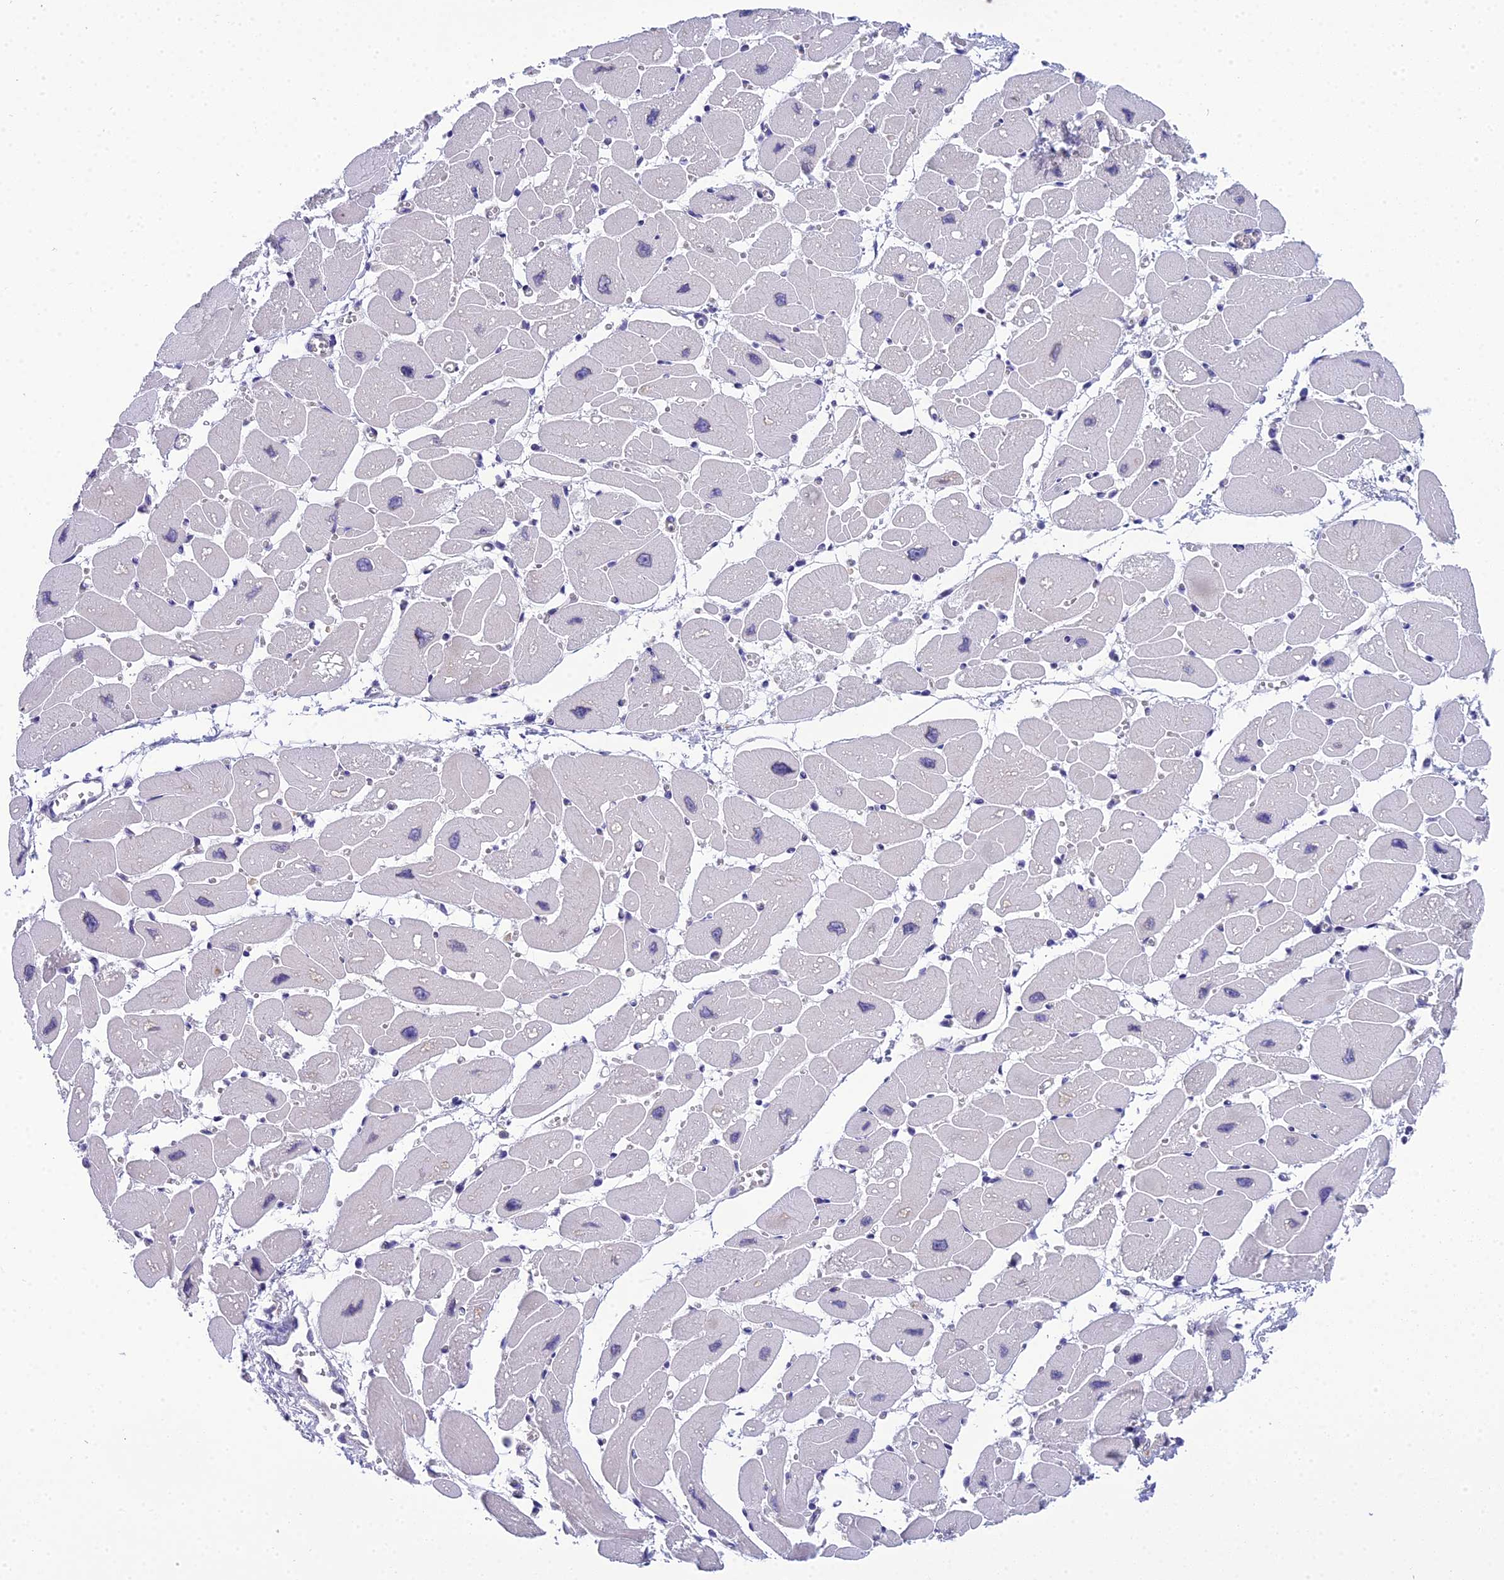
{"staining": {"intensity": "negative", "quantity": "none", "location": "none"}, "tissue": "heart muscle", "cell_type": "Cardiomyocytes", "image_type": "normal", "snomed": [{"axis": "morphology", "description": "Normal tissue, NOS"}, {"axis": "topography", "description": "Heart"}], "caption": "A photomicrograph of human heart muscle is negative for staining in cardiomyocytes.", "gene": "GOLPH3", "patient": {"sex": "female", "age": 54}}